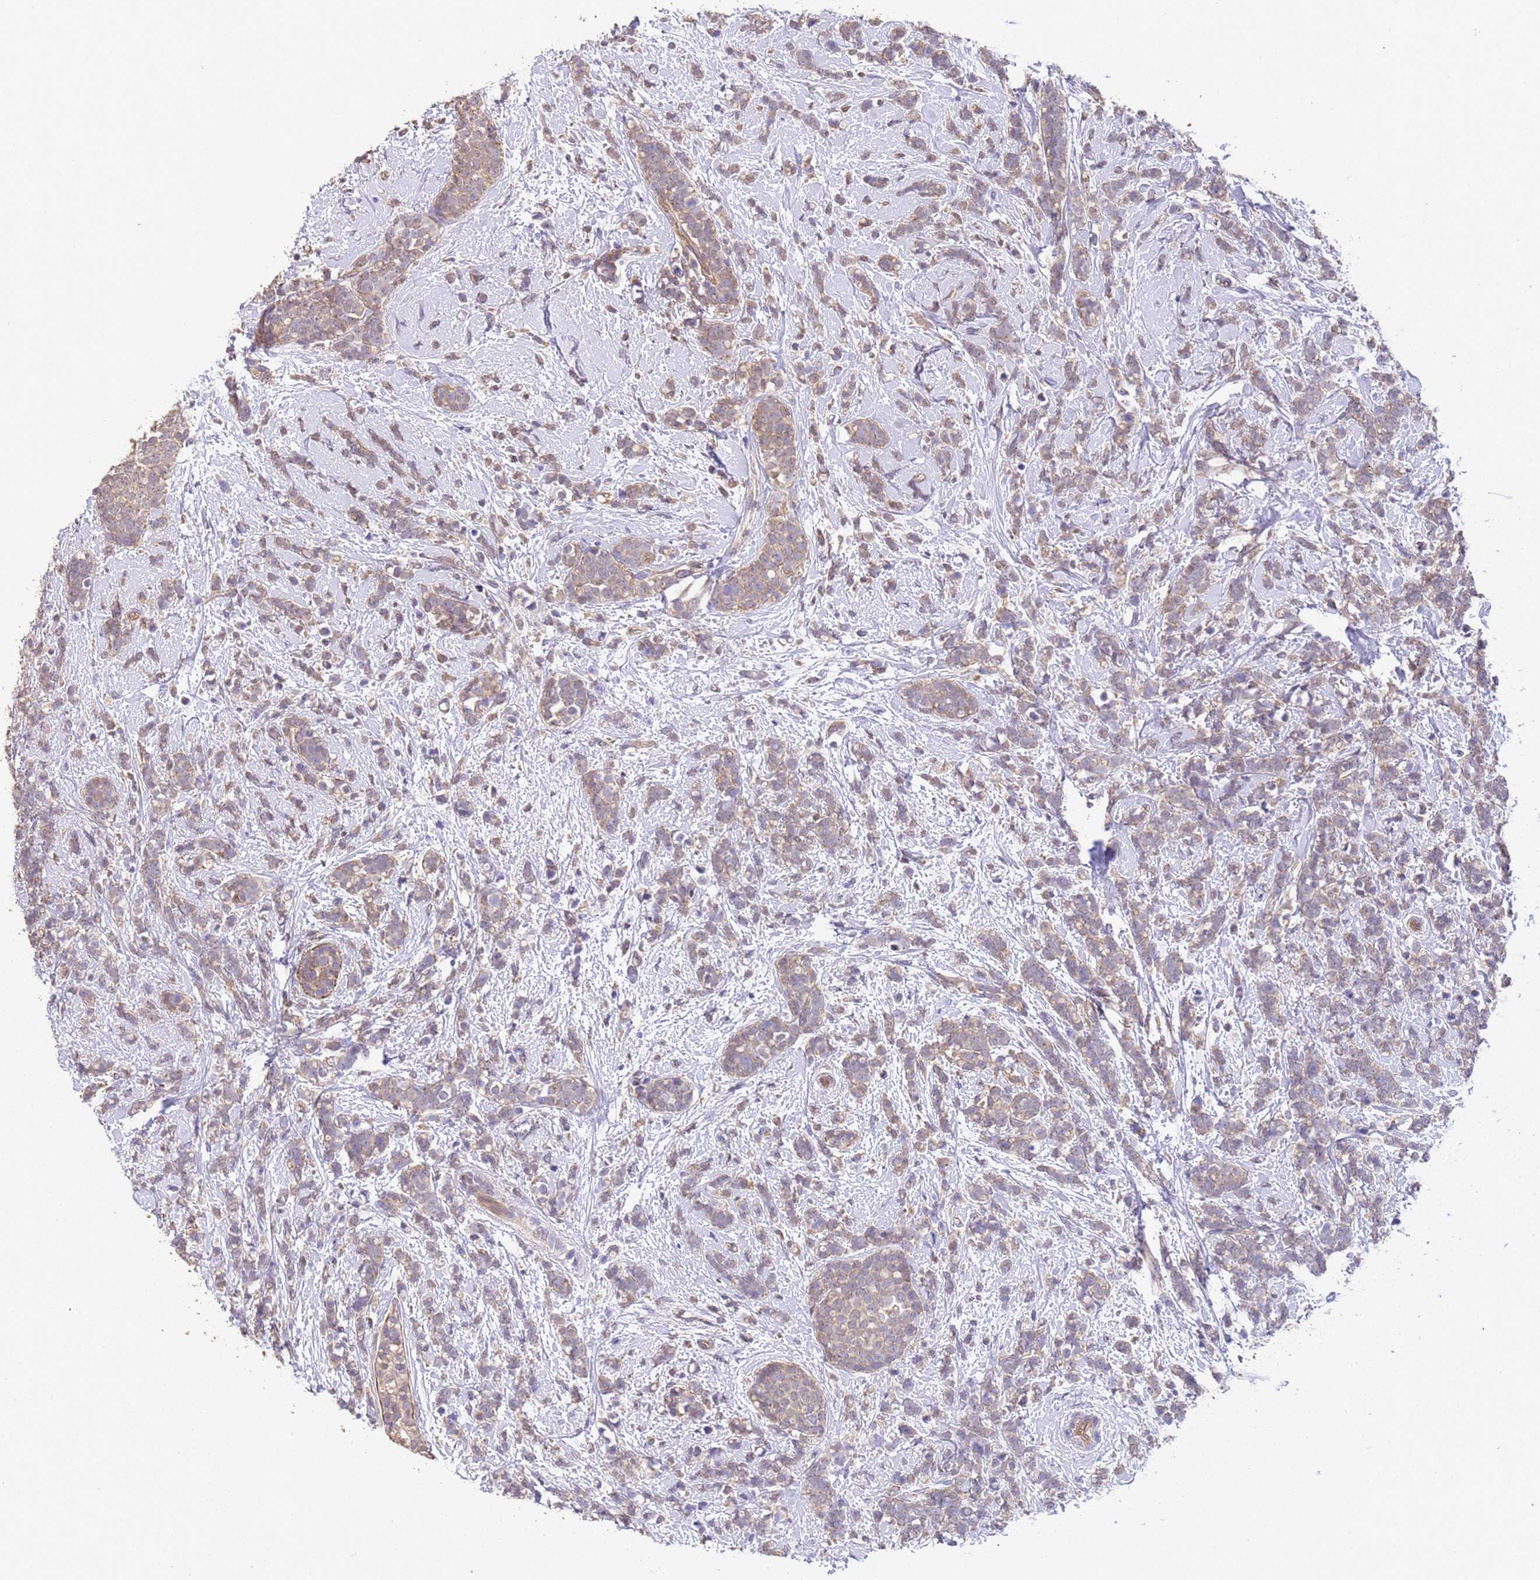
{"staining": {"intensity": "weak", "quantity": "25%-75%", "location": "cytoplasmic/membranous"}, "tissue": "breast cancer", "cell_type": "Tumor cells", "image_type": "cancer", "snomed": [{"axis": "morphology", "description": "Lobular carcinoma"}, {"axis": "topography", "description": "Breast"}], "caption": "Protein expression analysis of human lobular carcinoma (breast) reveals weak cytoplasmic/membranous positivity in about 25%-75% of tumor cells.", "gene": "NPHP1", "patient": {"sex": "female", "age": 58}}